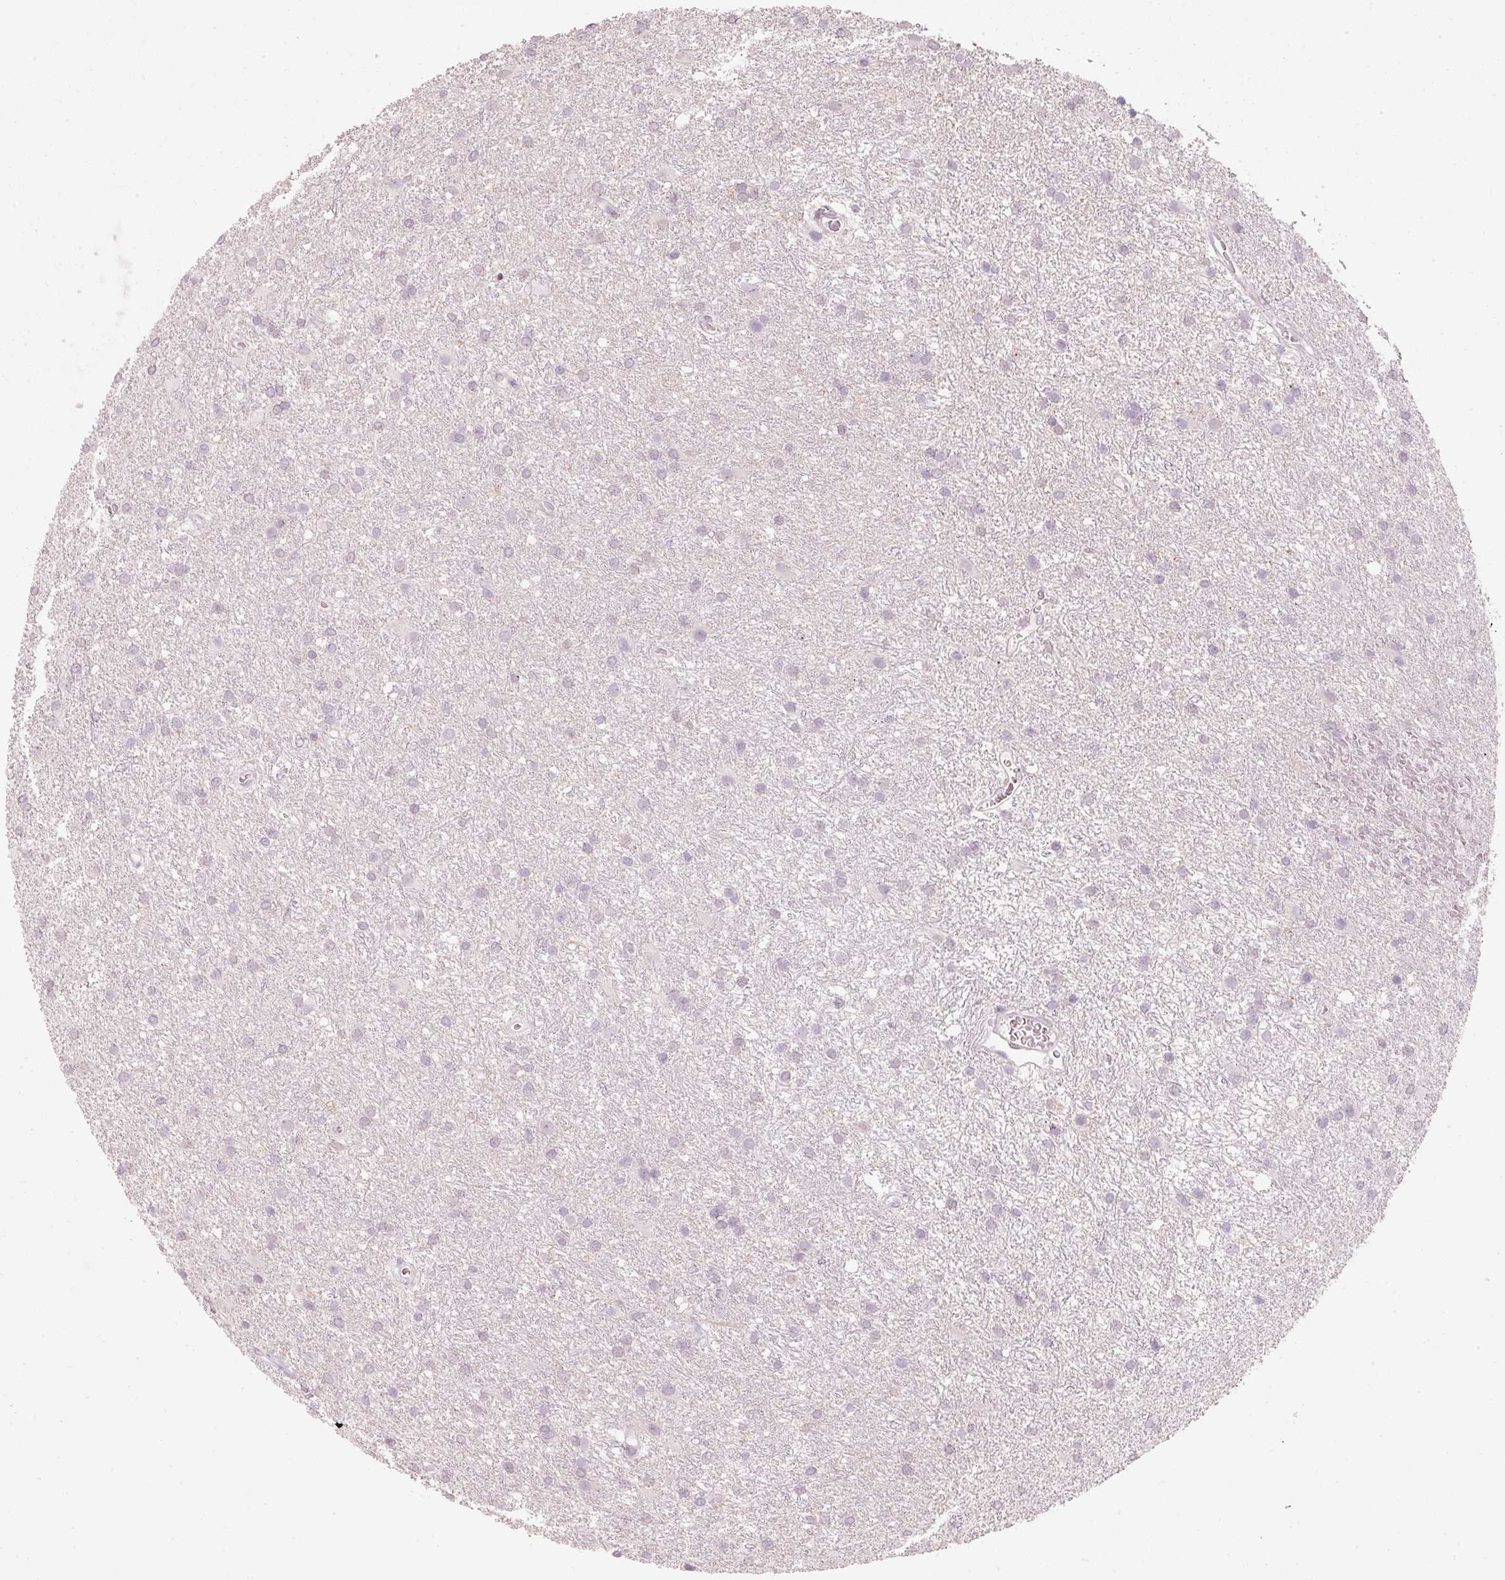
{"staining": {"intensity": "negative", "quantity": "none", "location": "none"}, "tissue": "glioma", "cell_type": "Tumor cells", "image_type": "cancer", "snomed": [{"axis": "morphology", "description": "Glioma, malignant, High grade"}, {"axis": "topography", "description": "Brain"}], "caption": "This micrograph is of malignant glioma (high-grade) stained with IHC to label a protein in brown with the nuclei are counter-stained blue. There is no staining in tumor cells. The staining is performed using DAB brown chromogen with nuclei counter-stained in using hematoxylin.", "gene": "STEAP1", "patient": {"sex": "female", "age": 50}}